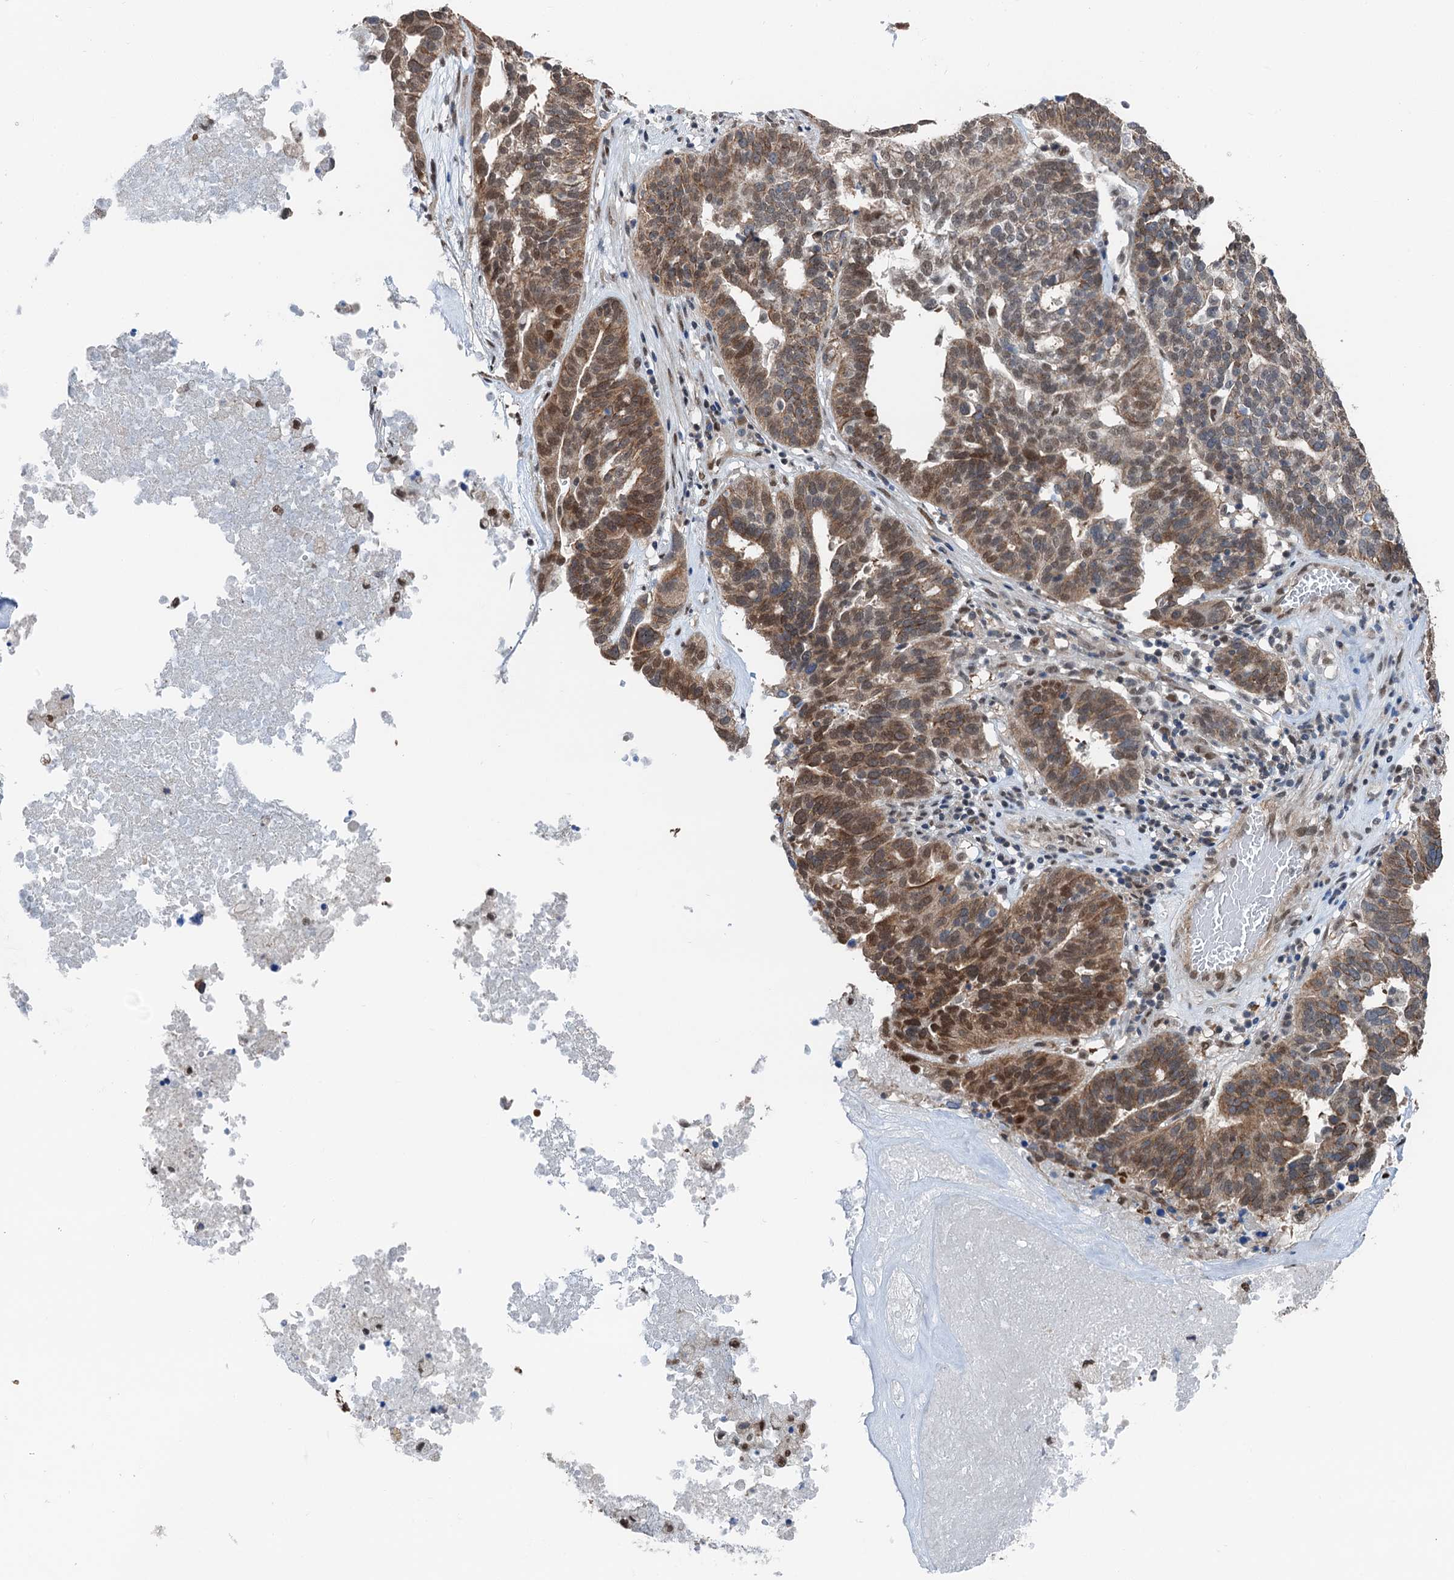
{"staining": {"intensity": "moderate", "quantity": ">75%", "location": "cytoplasmic/membranous,nuclear"}, "tissue": "ovarian cancer", "cell_type": "Tumor cells", "image_type": "cancer", "snomed": [{"axis": "morphology", "description": "Cystadenocarcinoma, serous, NOS"}, {"axis": "topography", "description": "Ovary"}], "caption": "Ovarian cancer (serous cystadenocarcinoma) was stained to show a protein in brown. There is medium levels of moderate cytoplasmic/membranous and nuclear expression in approximately >75% of tumor cells.", "gene": "CFDP1", "patient": {"sex": "female", "age": 59}}